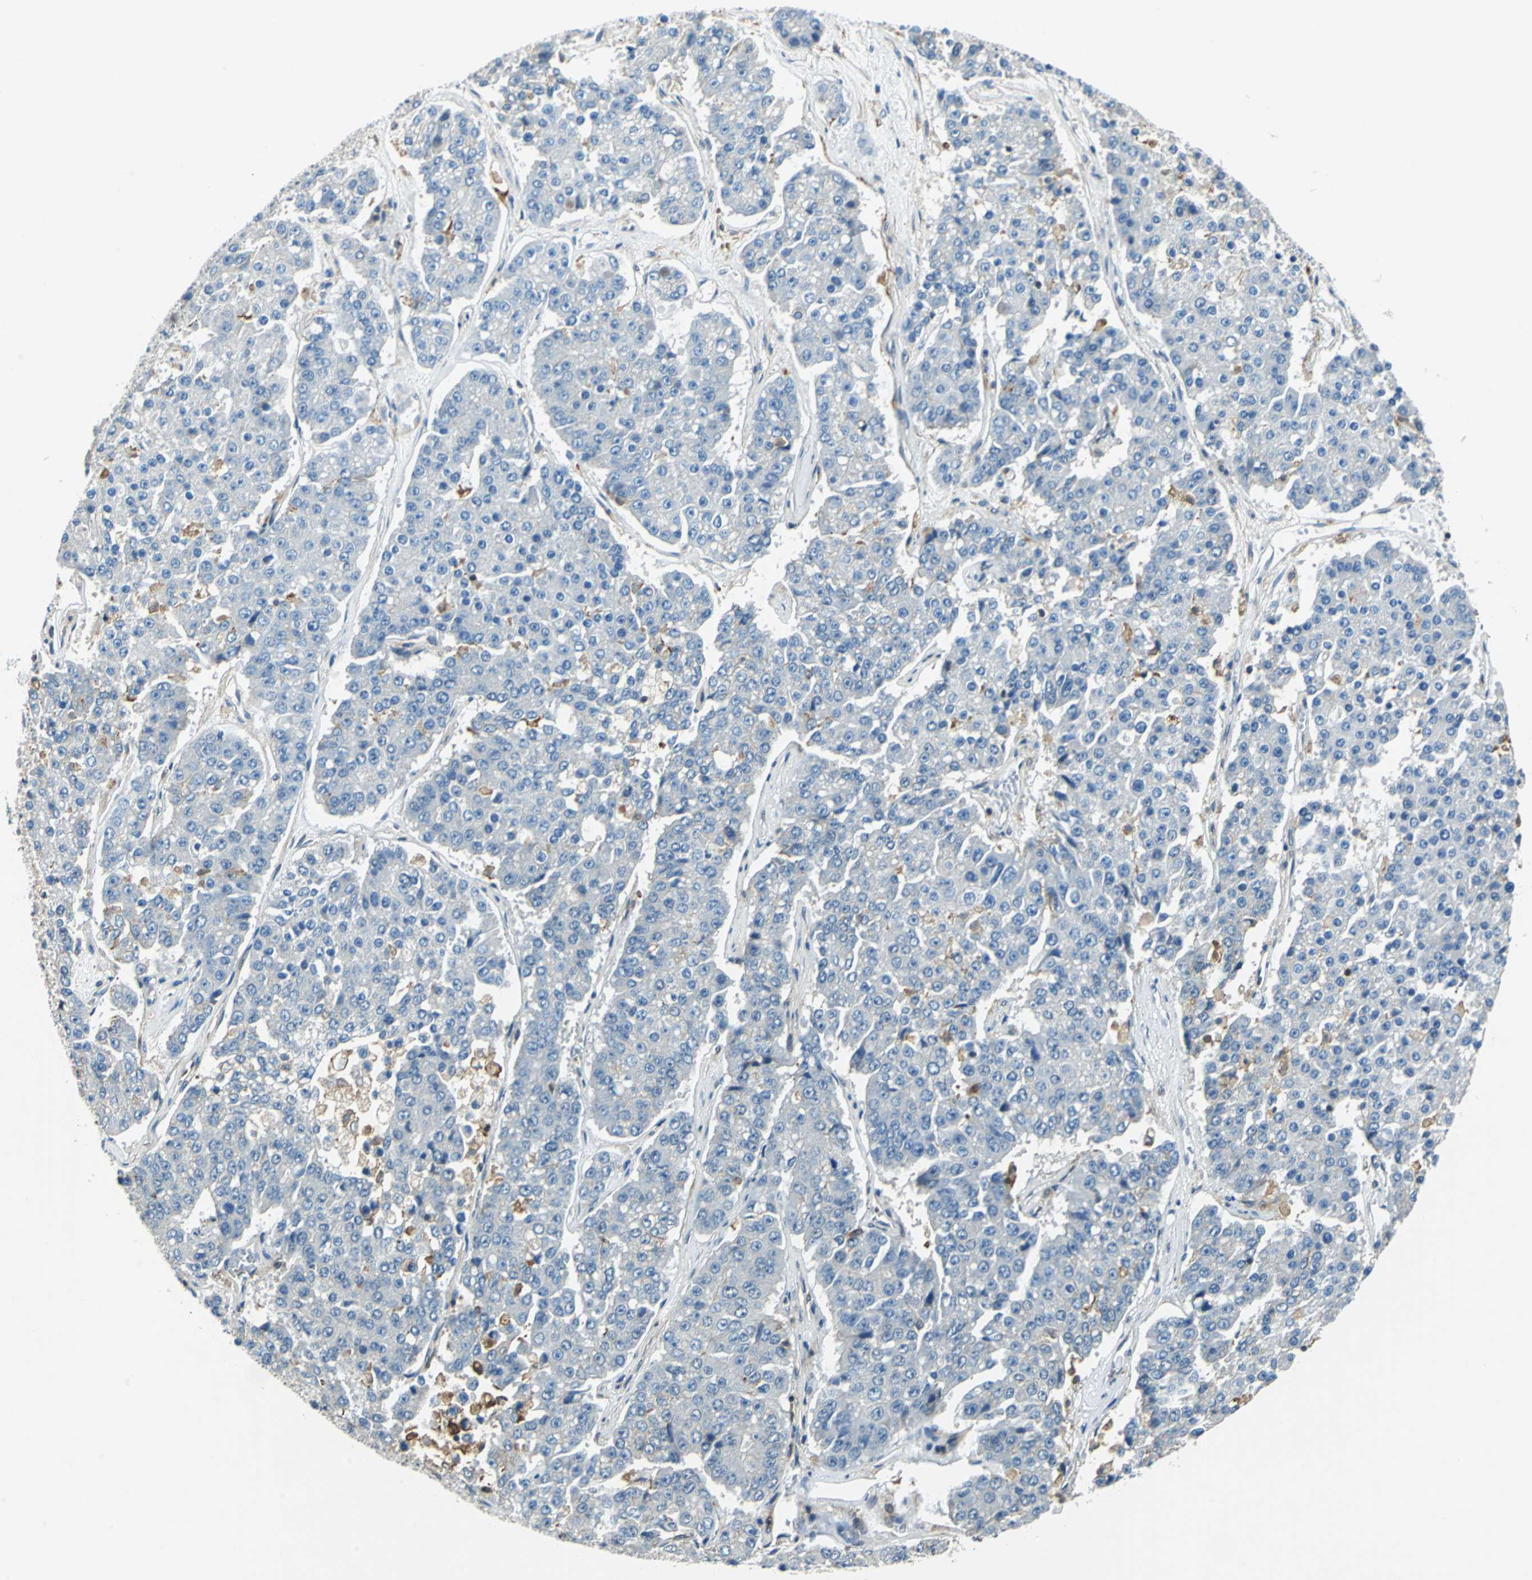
{"staining": {"intensity": "negative", "quantity": "none", "location": "none"}, "tissue": "pancreatic cancer", "cell_type": "Tumor cells", "image_type": "cancer", "snomed": [{"axis": "morphology", "description": "Adenocarcinoma, NOS"}, {"axis": "topography", "description": "Pancreas"}], "caption": "High power microscopy histopathology image of an immunohistochemistry (IHC) photomicrograph of pancreatic cancer, revealing no significant positivity in tumor cells.", "gene": "ARPC3", "patient": {"sex": "male", "age": 50}}